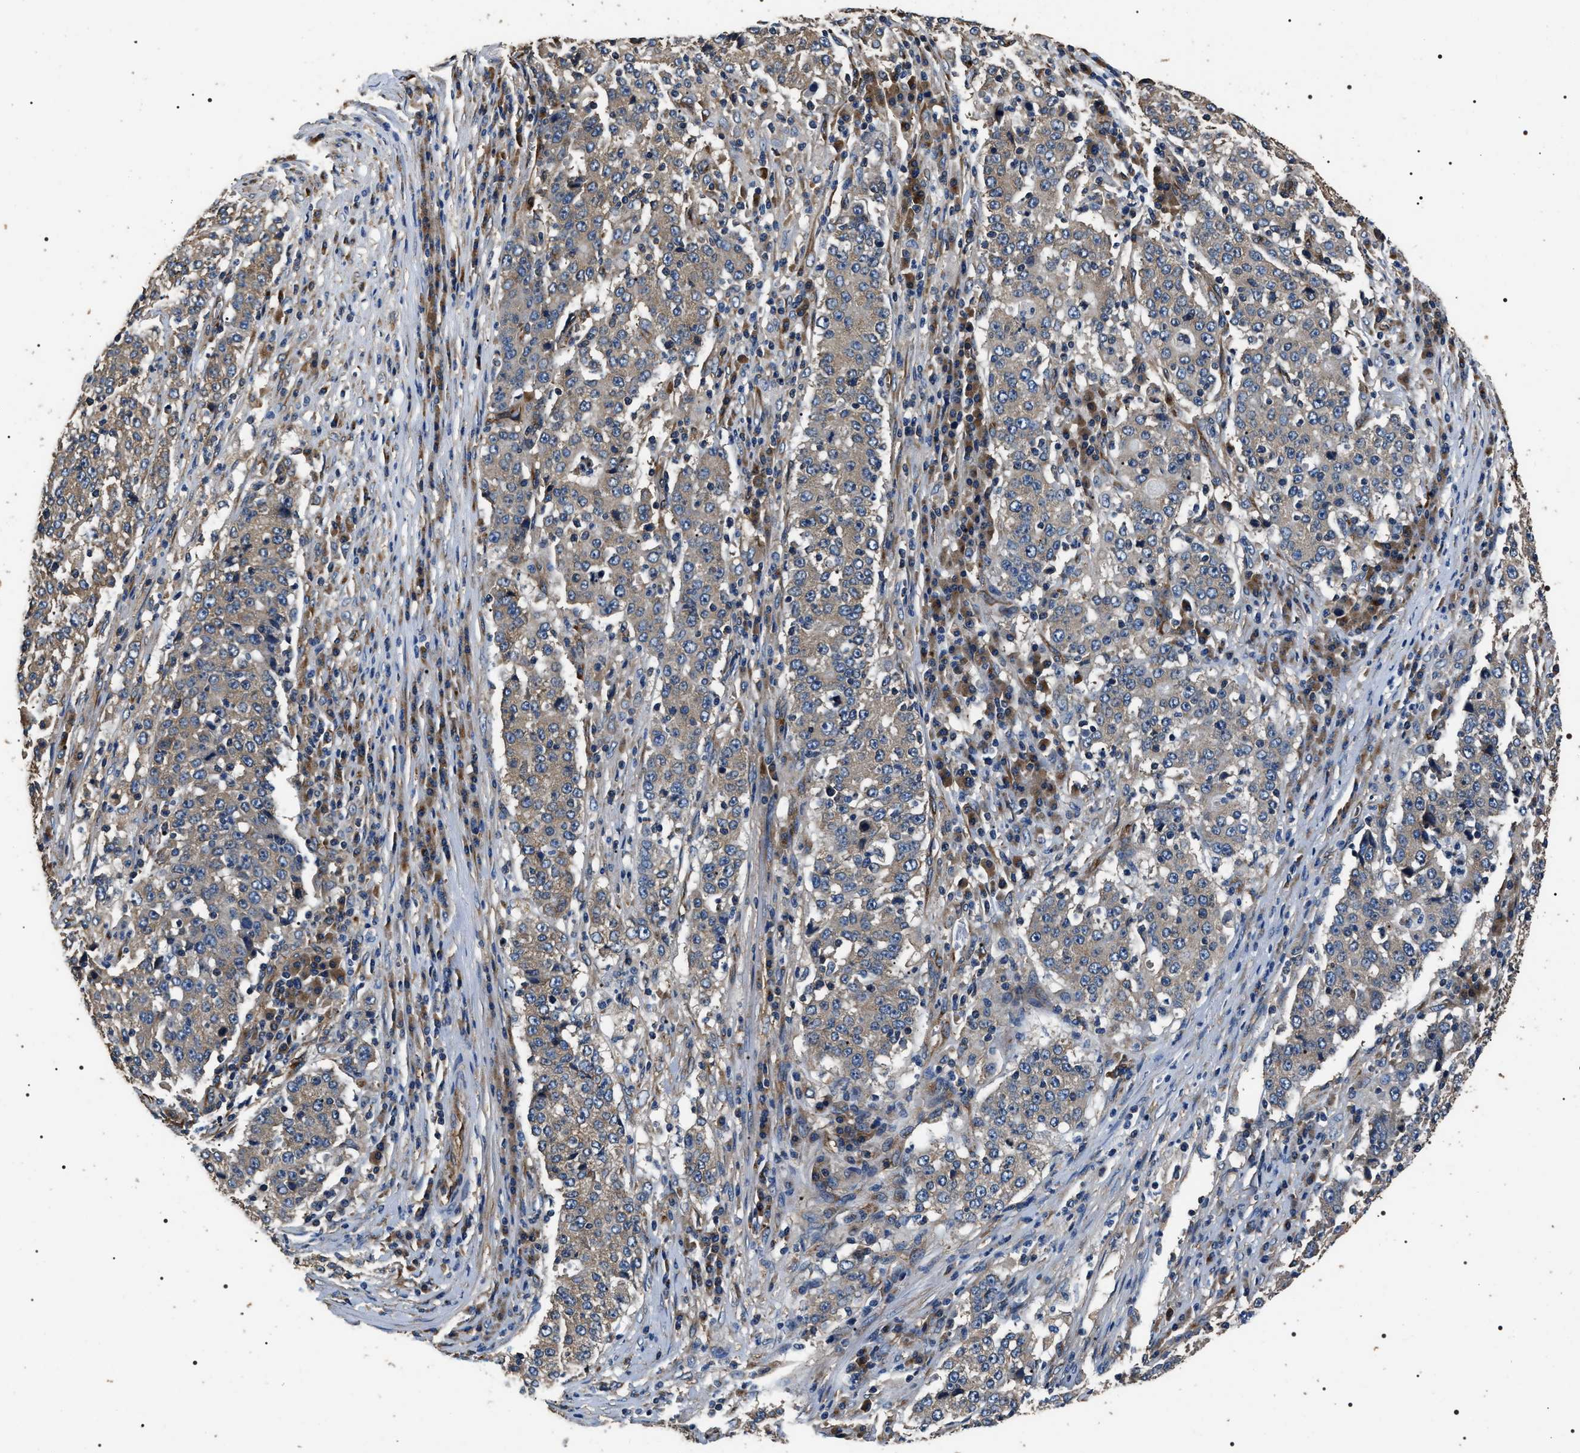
{"staining": {"intensity": "weak", "quantity": "25%-75%", "location": "cytoplasmic/membranous"}, "tissue": "stomach cancer", "cell_type": "Tumor cells", "image_type": "cancer", "snomed": [{"axis": "morphology", "description": "Adenocarcinoma, NOS"}, {"axis": "topography", "description": "Stomach"}], "caption": "Human stomach adenocarcinoma stained with a brown dye exhibits weak cytoplasmic/membranous positive expression in about 25%-75% of tumor cells.", "gene": "KTN1", "patient": {"sex": "male", "age": 59}}